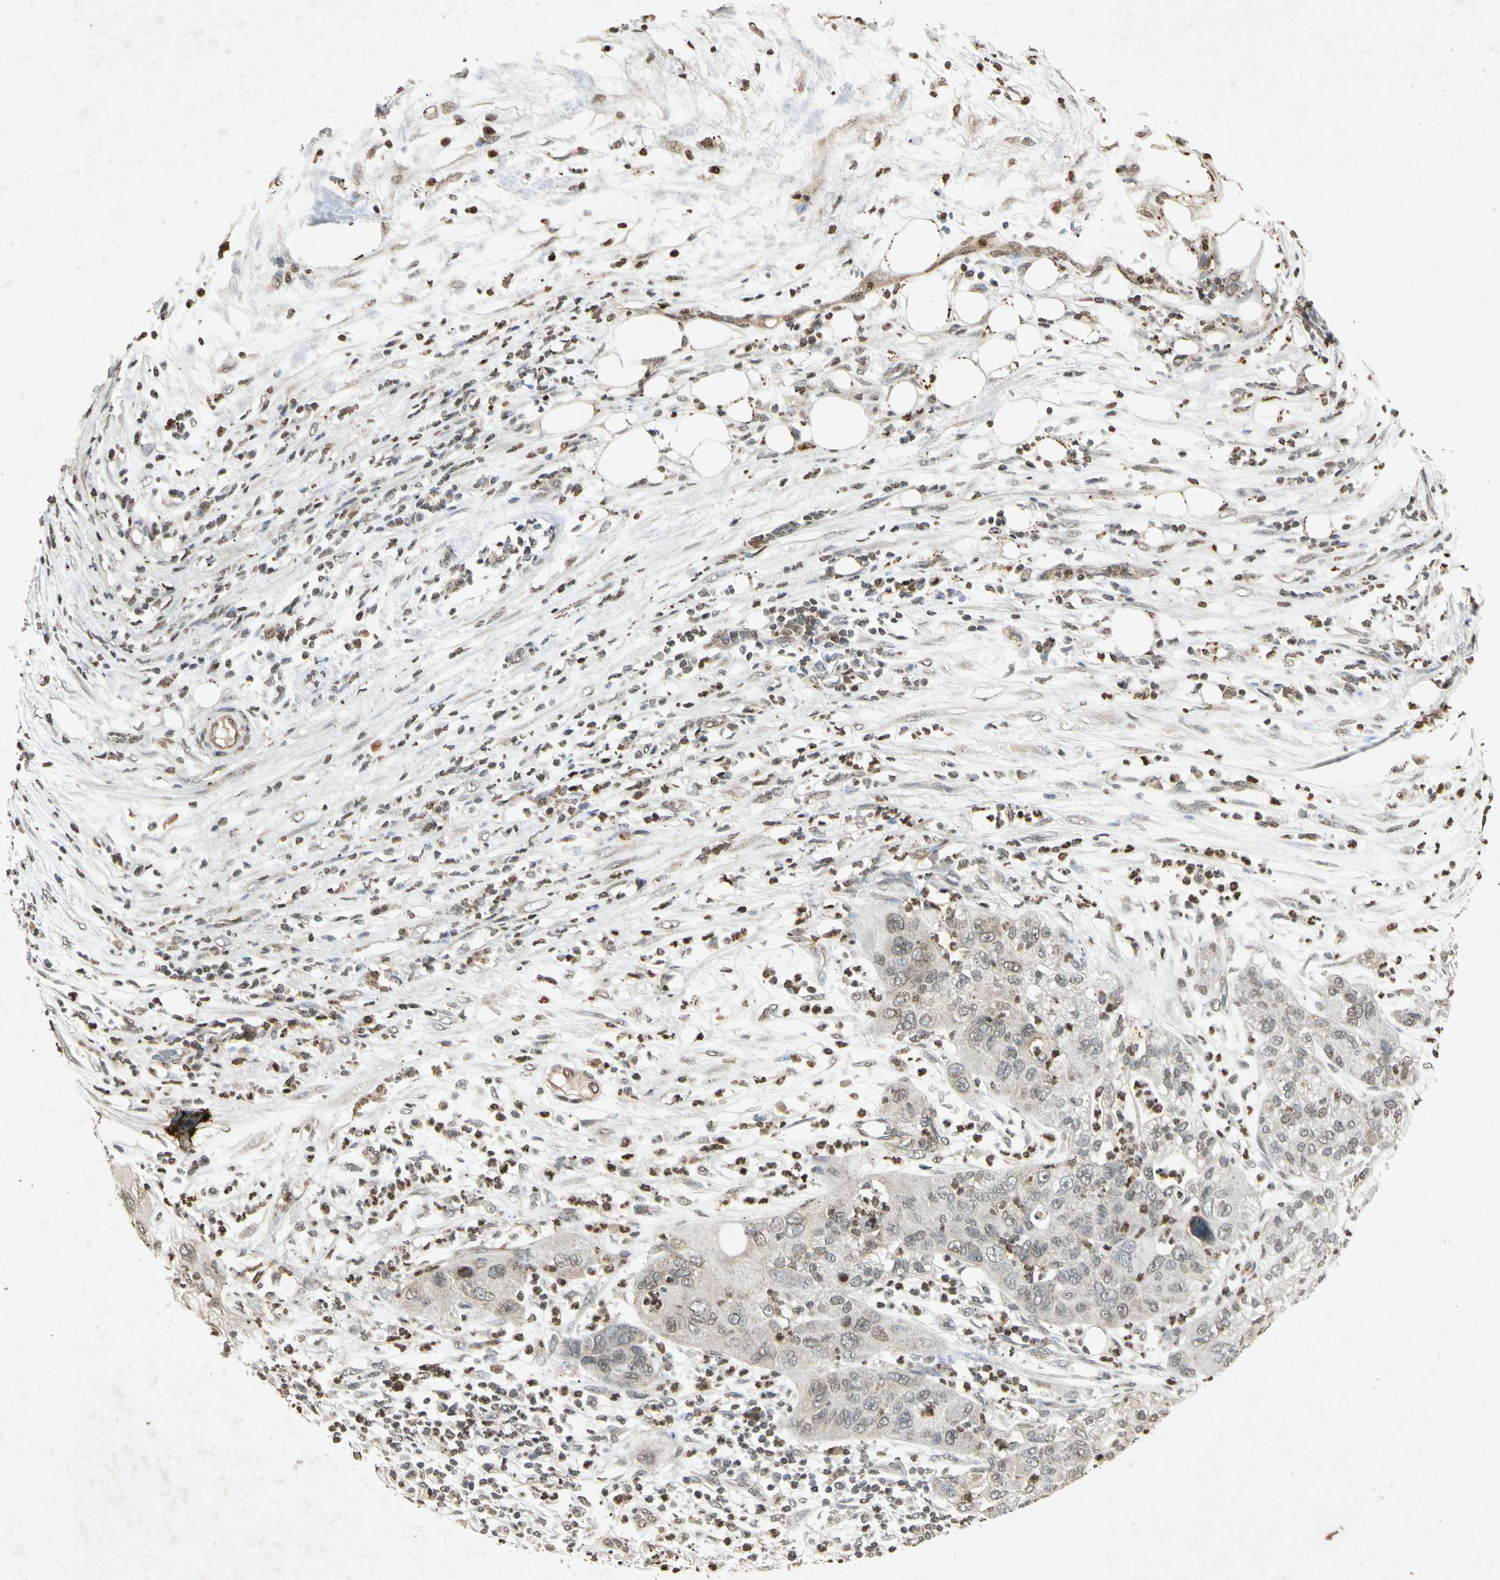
{"staining": {"intensity": "weak", "quantity": ">75%", "location": "none"}, "tissue": "pancreatic cancer", "cell_type": "Tumor cells", "image_type": "cancer", "snomed": [{"axis": "morphology", "description": "Adenocarcinoma, NOS"}, {"axis": "topography", "description": "Pancreas"}], "caption": "Immunohistochemistry (IHC) staining of adenocarcinoma (pancreatic), which exhibits low levels of weak None staining in about >75% of tumor cells indicating weak None protein staining. The staining was performed using DAB (brown) for protein detection and nuclei were counterstained in hematoxylin (blue).", "gene": "MSRB1", "patient": {"sex": "female", "age": 78}}